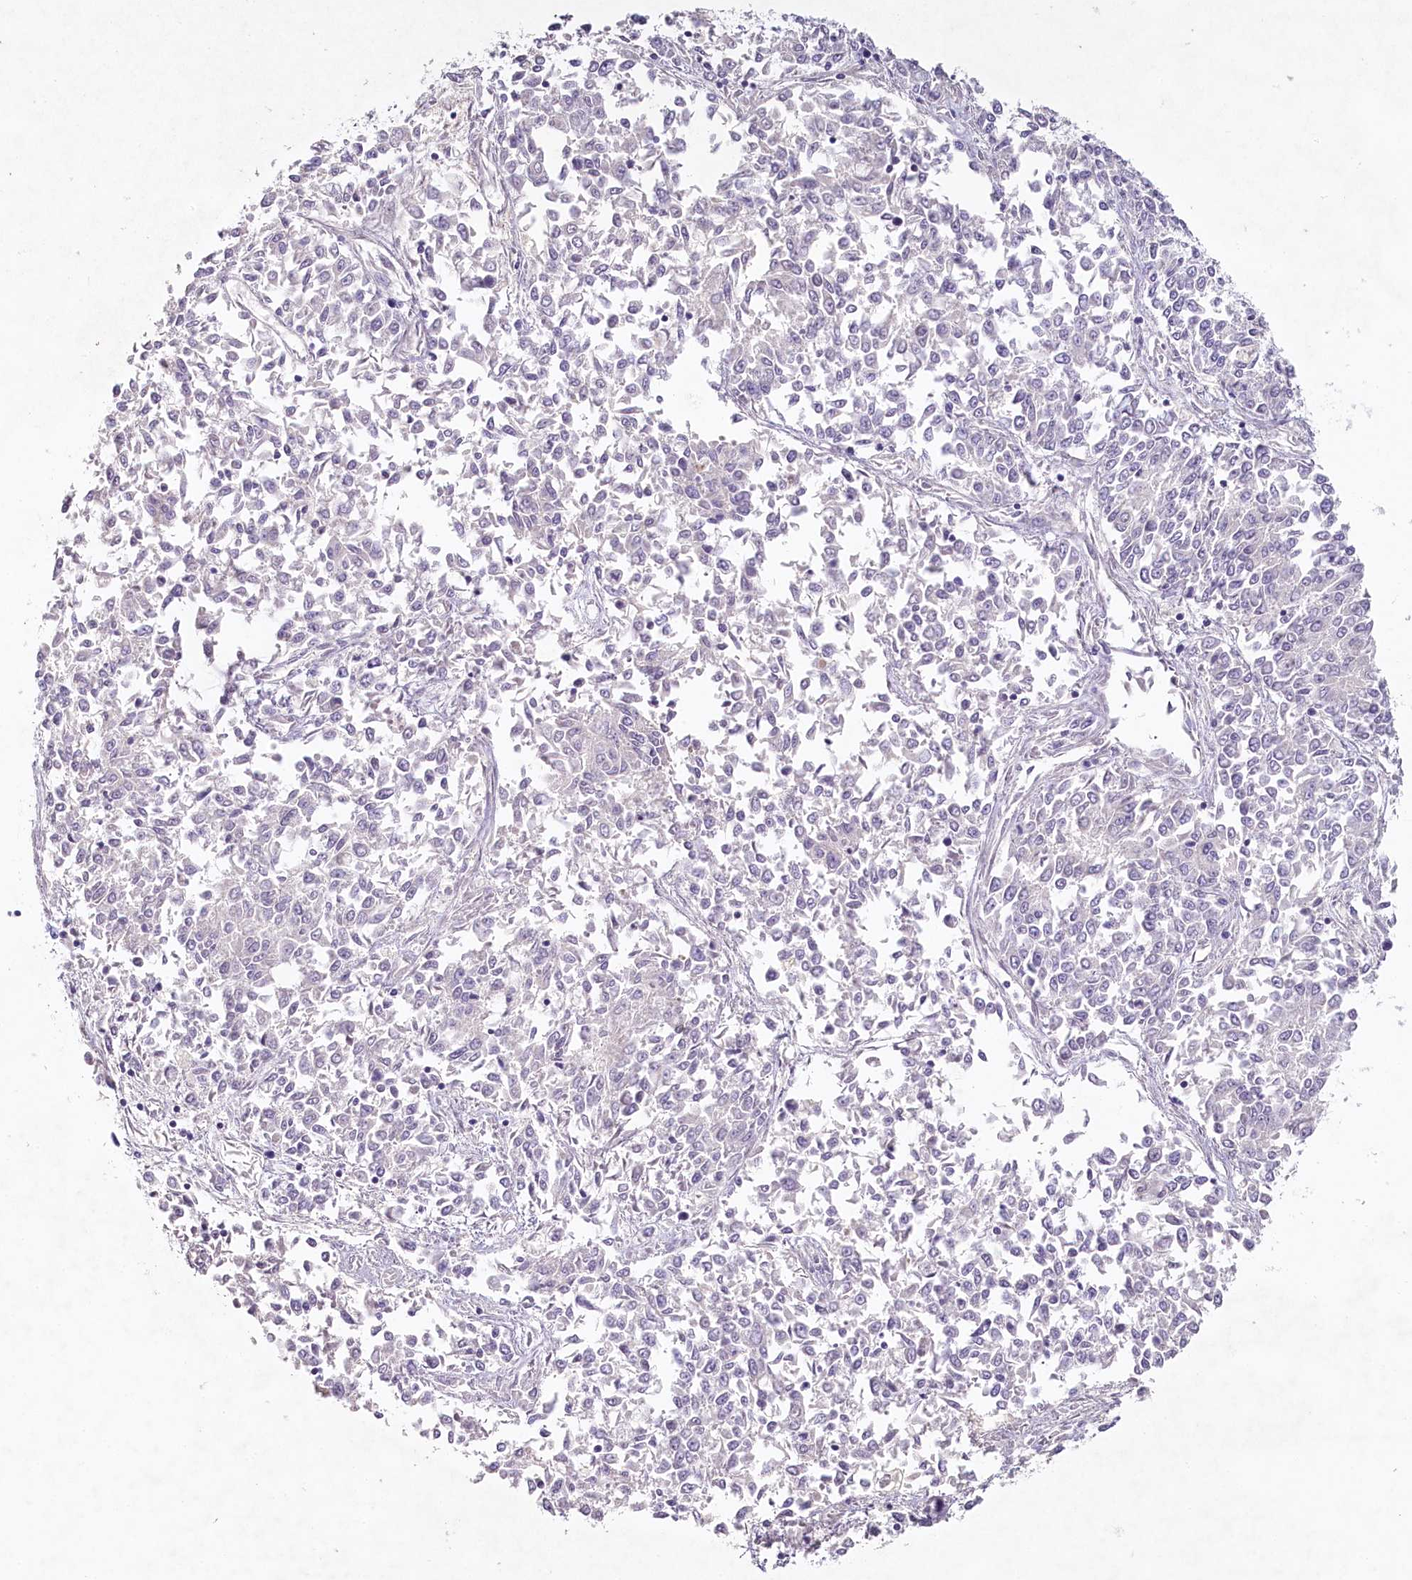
{"staining": {"intensity": "negative", "quantity": "none", "location": "none"}, "tissue": "endometrial cancer", "cell_type": "Tumor cells", "image_type": "cancer", "snomed": [{"axis": "morphology", "description": "Adenocarcinoma, NOS"}, {"axis": "topography", "description": "Endometrium"}], "caption": "Immunohistochemical staining of human endometrial adenocarcinoma exhibits no significant positivity in tumor cells.", "gene": "HPD", "patient": {"sex": "female", "age": 50}}